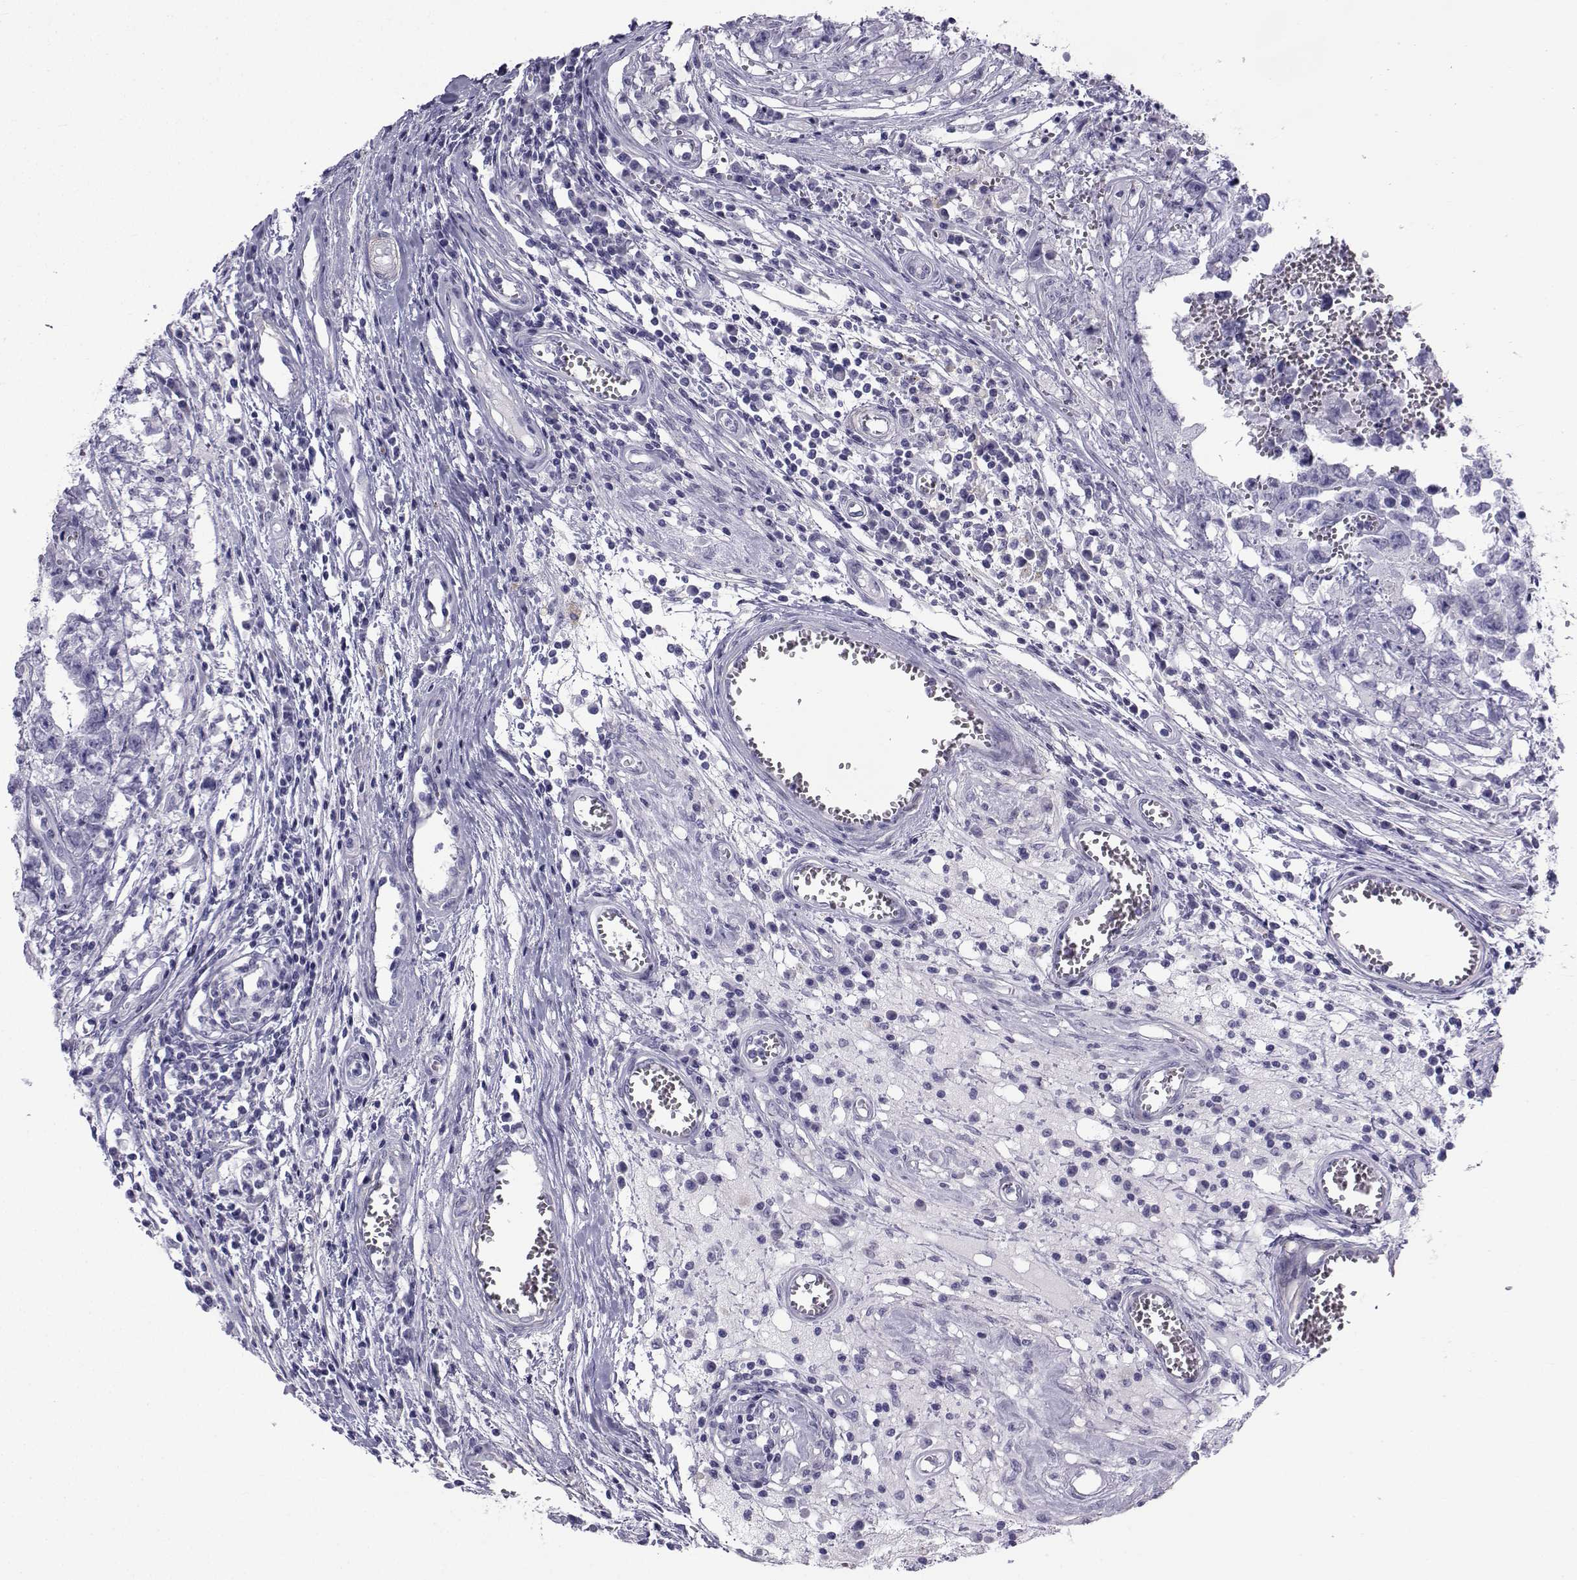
{"staining": {"intensity": "negative", "quantity": "none", "location": "none"}, "tissue": "testis cancer", "cell_type": "Tumor cells", "image_type": "cancer", "snomed": [{"axis": "morphology", "description": "Carcinoma, Embryonal, NOS"}, {"axis": "topography", "description": "Testis"}], "caption": "Tumor cells are negative for brown protein staining in testis embryonal carcinoma.", "gene": "SPANXD", "patient": {"sex": "male", "age": 36}}